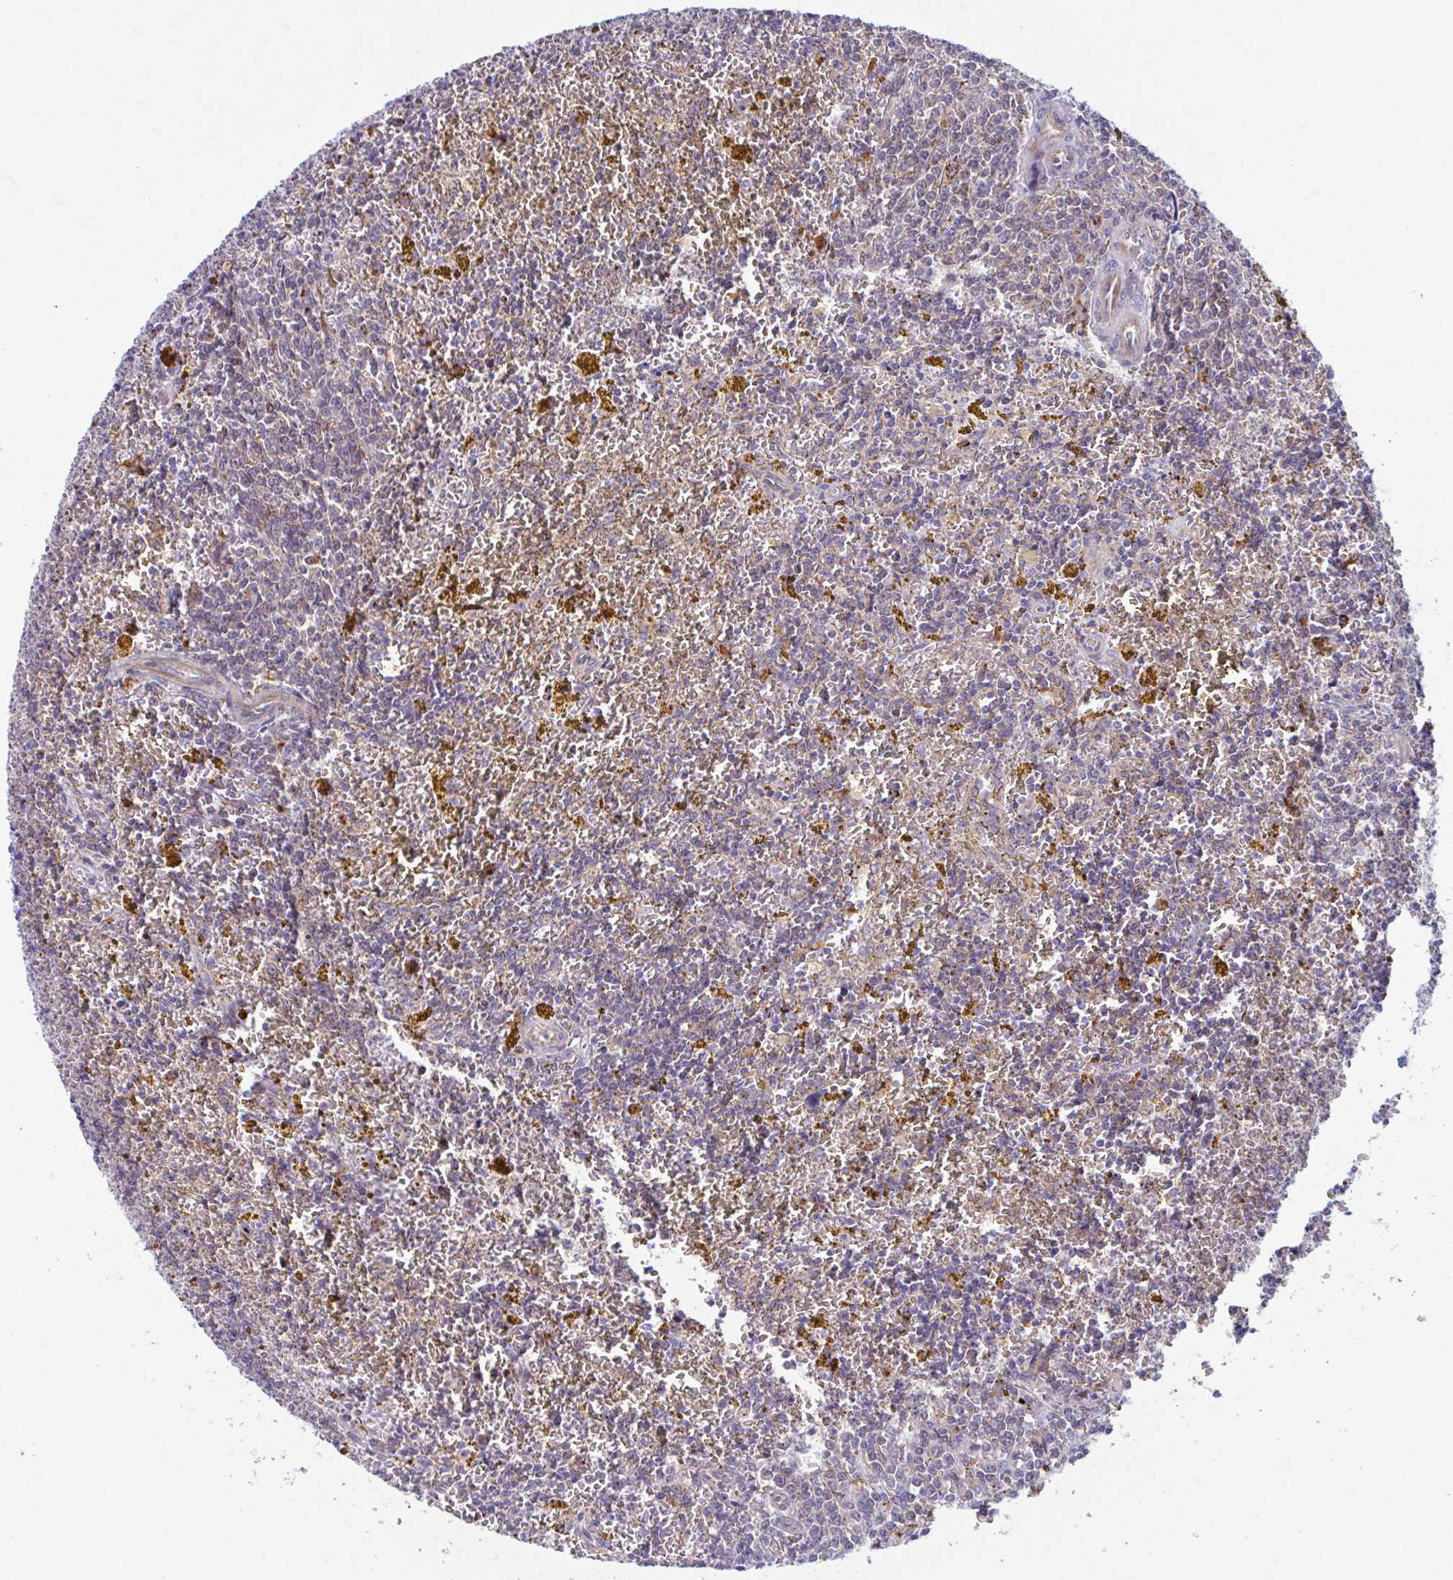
{"staining": {"intensity": "negative", "quantity": "none", "location": "none"}, "tissue": "lymphoma", "cell_type": "Tumor cells", "image_type": "cancer", "snomed": [{"axis": "morphology", "description": "Malignant lymphoma, non-Hodgkin's type, Low grade"}, {"axis": "topography", "description": "Spleen"}, {"axis": "topography", "description": "Lymph node"}], "caption": "There is no significant positivity in tumor cells of lymphoma. (DAB (3,3'-diaminobenzidine) immunohistochemistry (IHC), high magnification).", "gene": "ADAT3", "patient": {"sex": "female", "age": 66}}